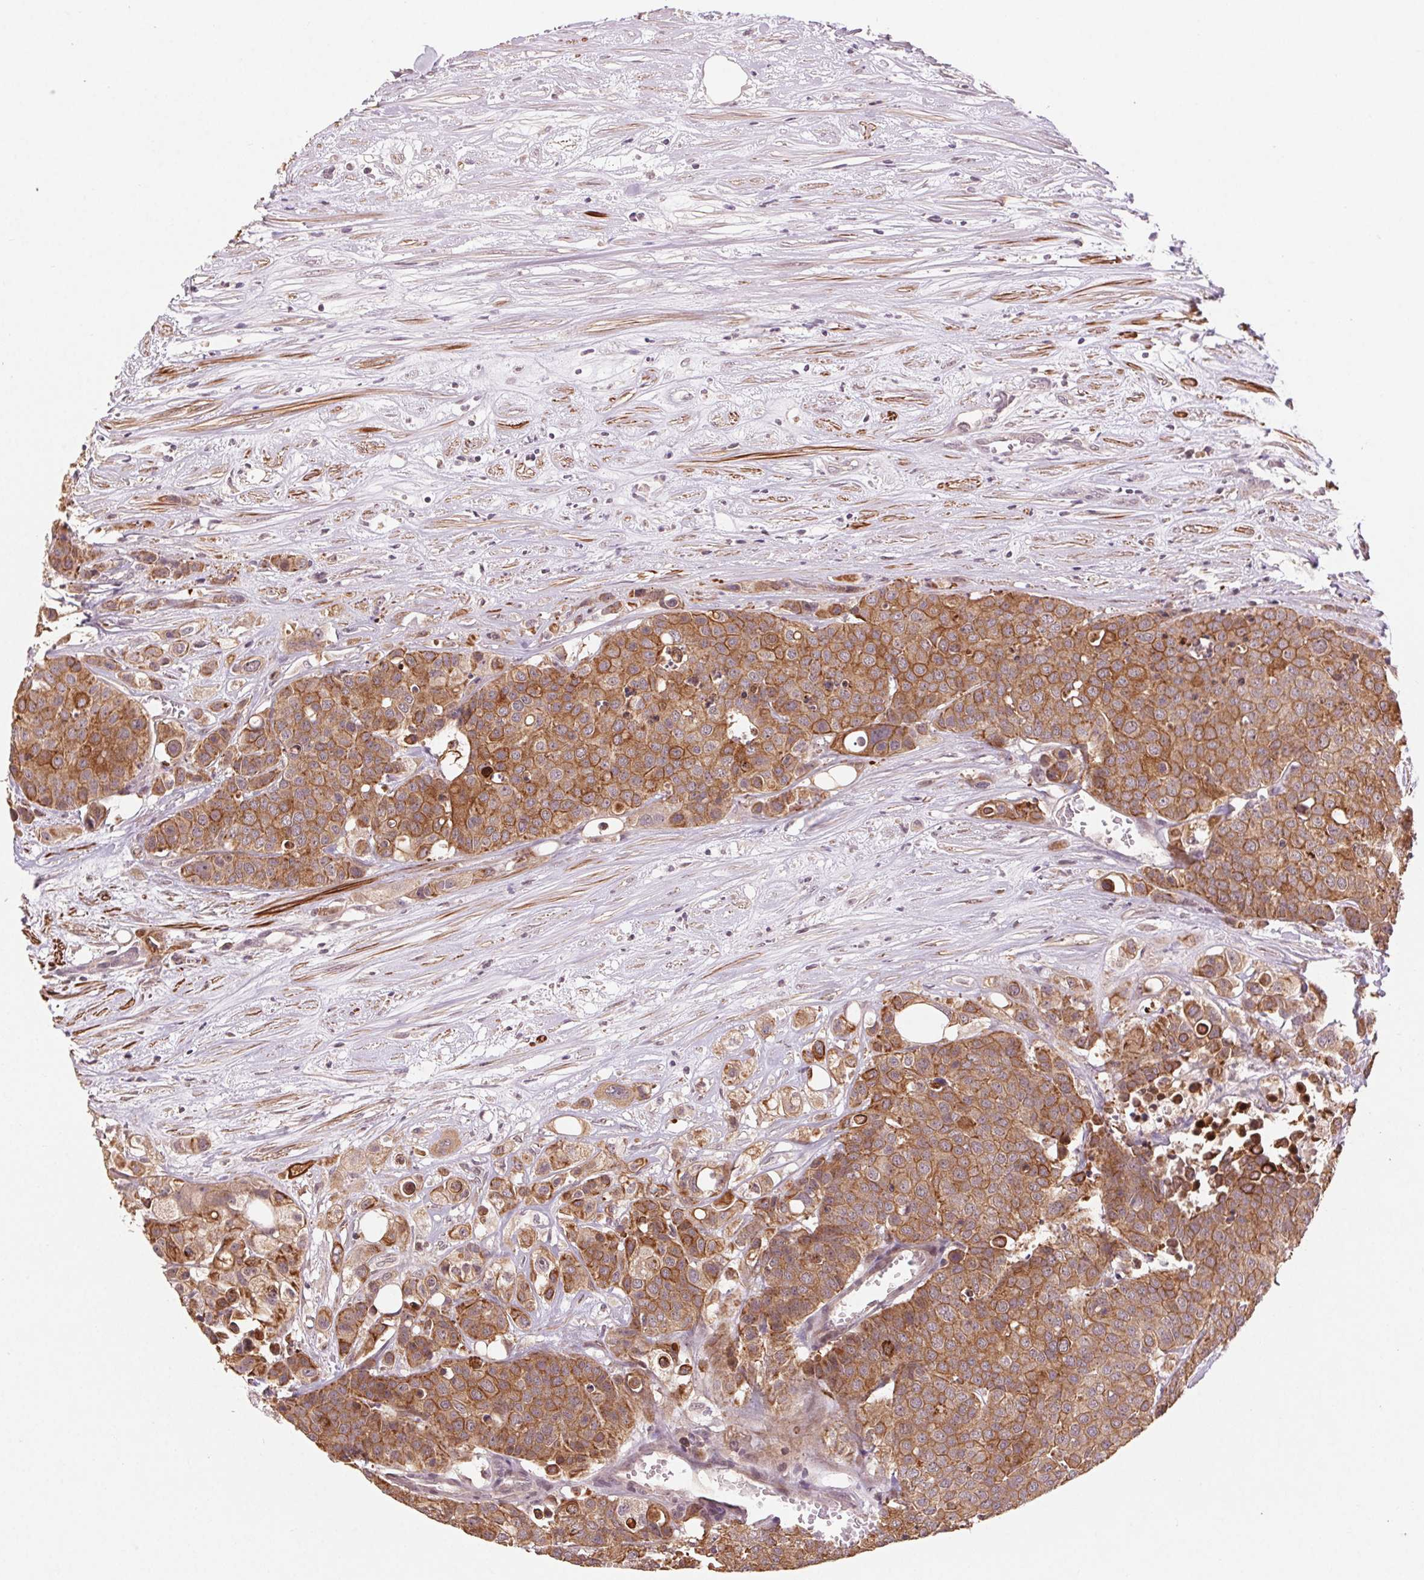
{"staining": {"intensity": "moderate", "quantity": ">75%", "location": "cytoplasmic/membranous"}, "tissue": "carcinoid", "cell_type": "Tumor cells", "image_type": "cancer", "snomed": [{"axis": "morphology", "description": "Carcinoid, malignant, NOS"}, {"axis": "topography", "description": "Colon"}], "caption": "Human carcinoid stained with a brown dye shows moderate cytoplasmic/membranous positive positivity in about >75% of tumor cells.", "gene": "SMLR1", "patient": {"sex": "male", "age": 81}}